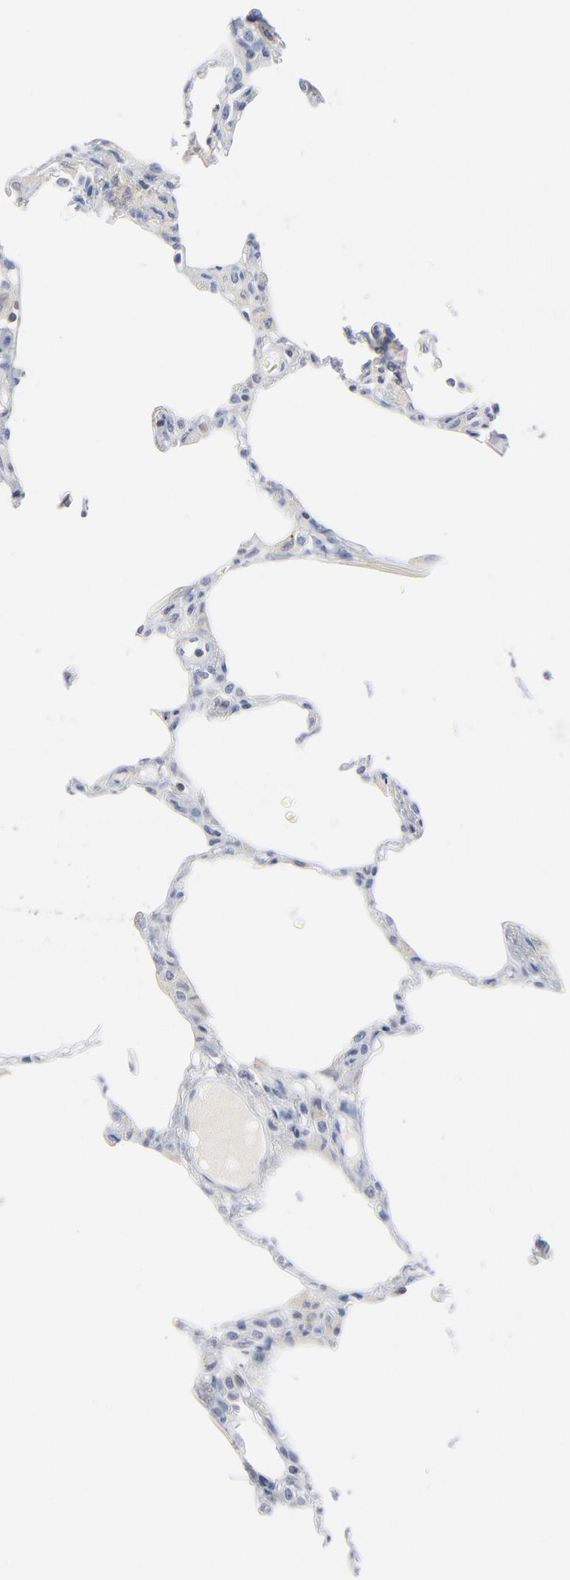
{"staining": {"intensity": "negative", "quantity": "none", "location": "none"}, "tissue": "lung", "cell_type": "Alveolar cells", "image_type": "normal", "snomed": [{"axis": "morphology", "description": "Normal tissue, NOS"}, {"axis": "topography", "description": "Lung"}], "caption": "This photomicrograph is of normal lung stained with IHC to label a protein in brown with the nuclei are counter-stained blue. There is no staining in alveolar cells.", "gene": "PTK2B", "patient": {"sex": "female", "age": 49}}